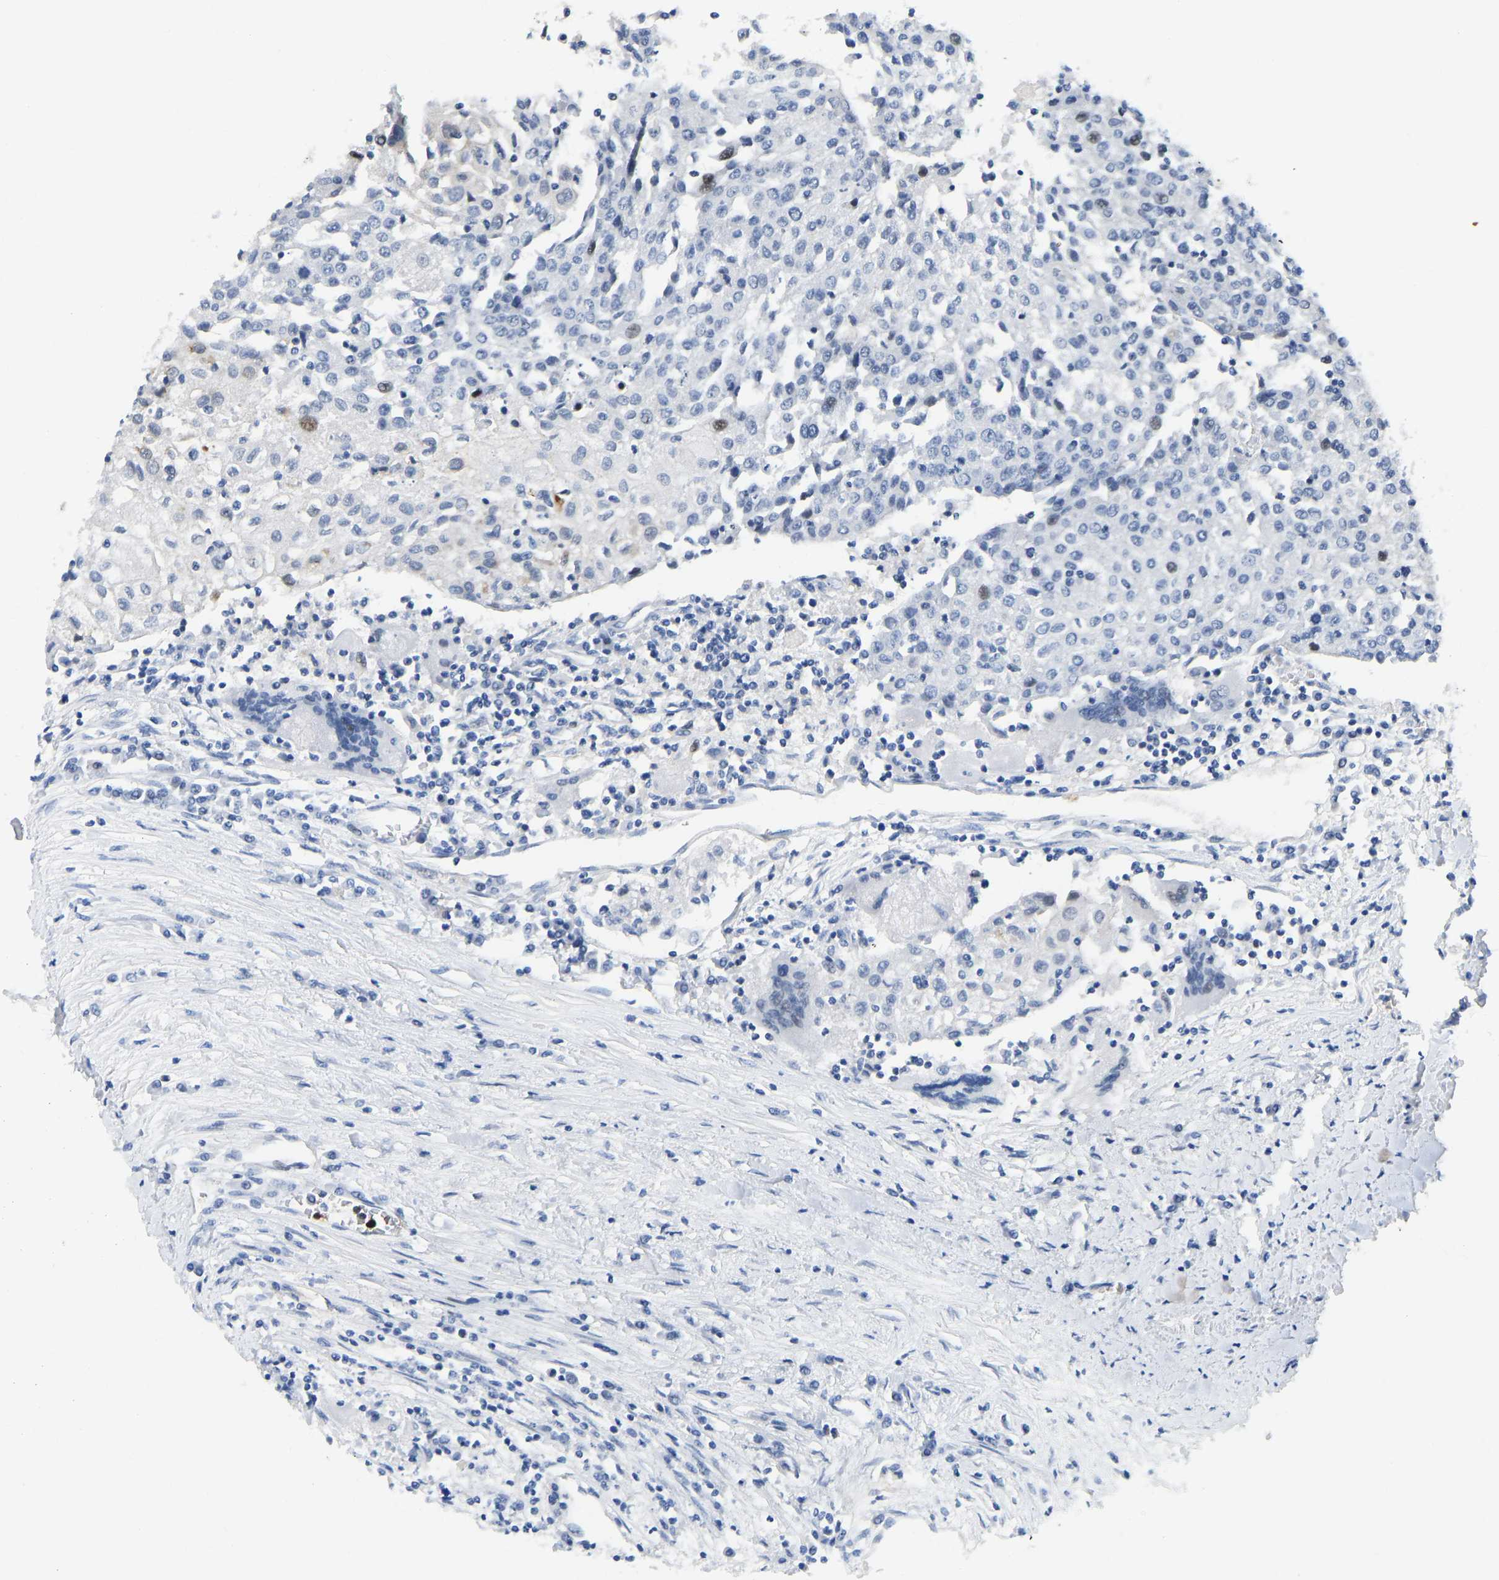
{"staining": {"intensity": "negative", "quantity": "none", "location": "none"}, "tissue": "urothelial cancer", "cell_type": "Tumor cells", "image_type": "cancer", "snomed": [{"axis": "morphology", "description": "Urothelial carcinoma, High grade"}, {"axis": "topography", "description": "Urinary bladder"}], "caption": "This is a image of immunohistochemistry staining of high-grade urothelial carcinoma, which shows no positivity in tumor cells.", "gene": "HDAC5", "patient": {"sex": "female", "age": 85}}